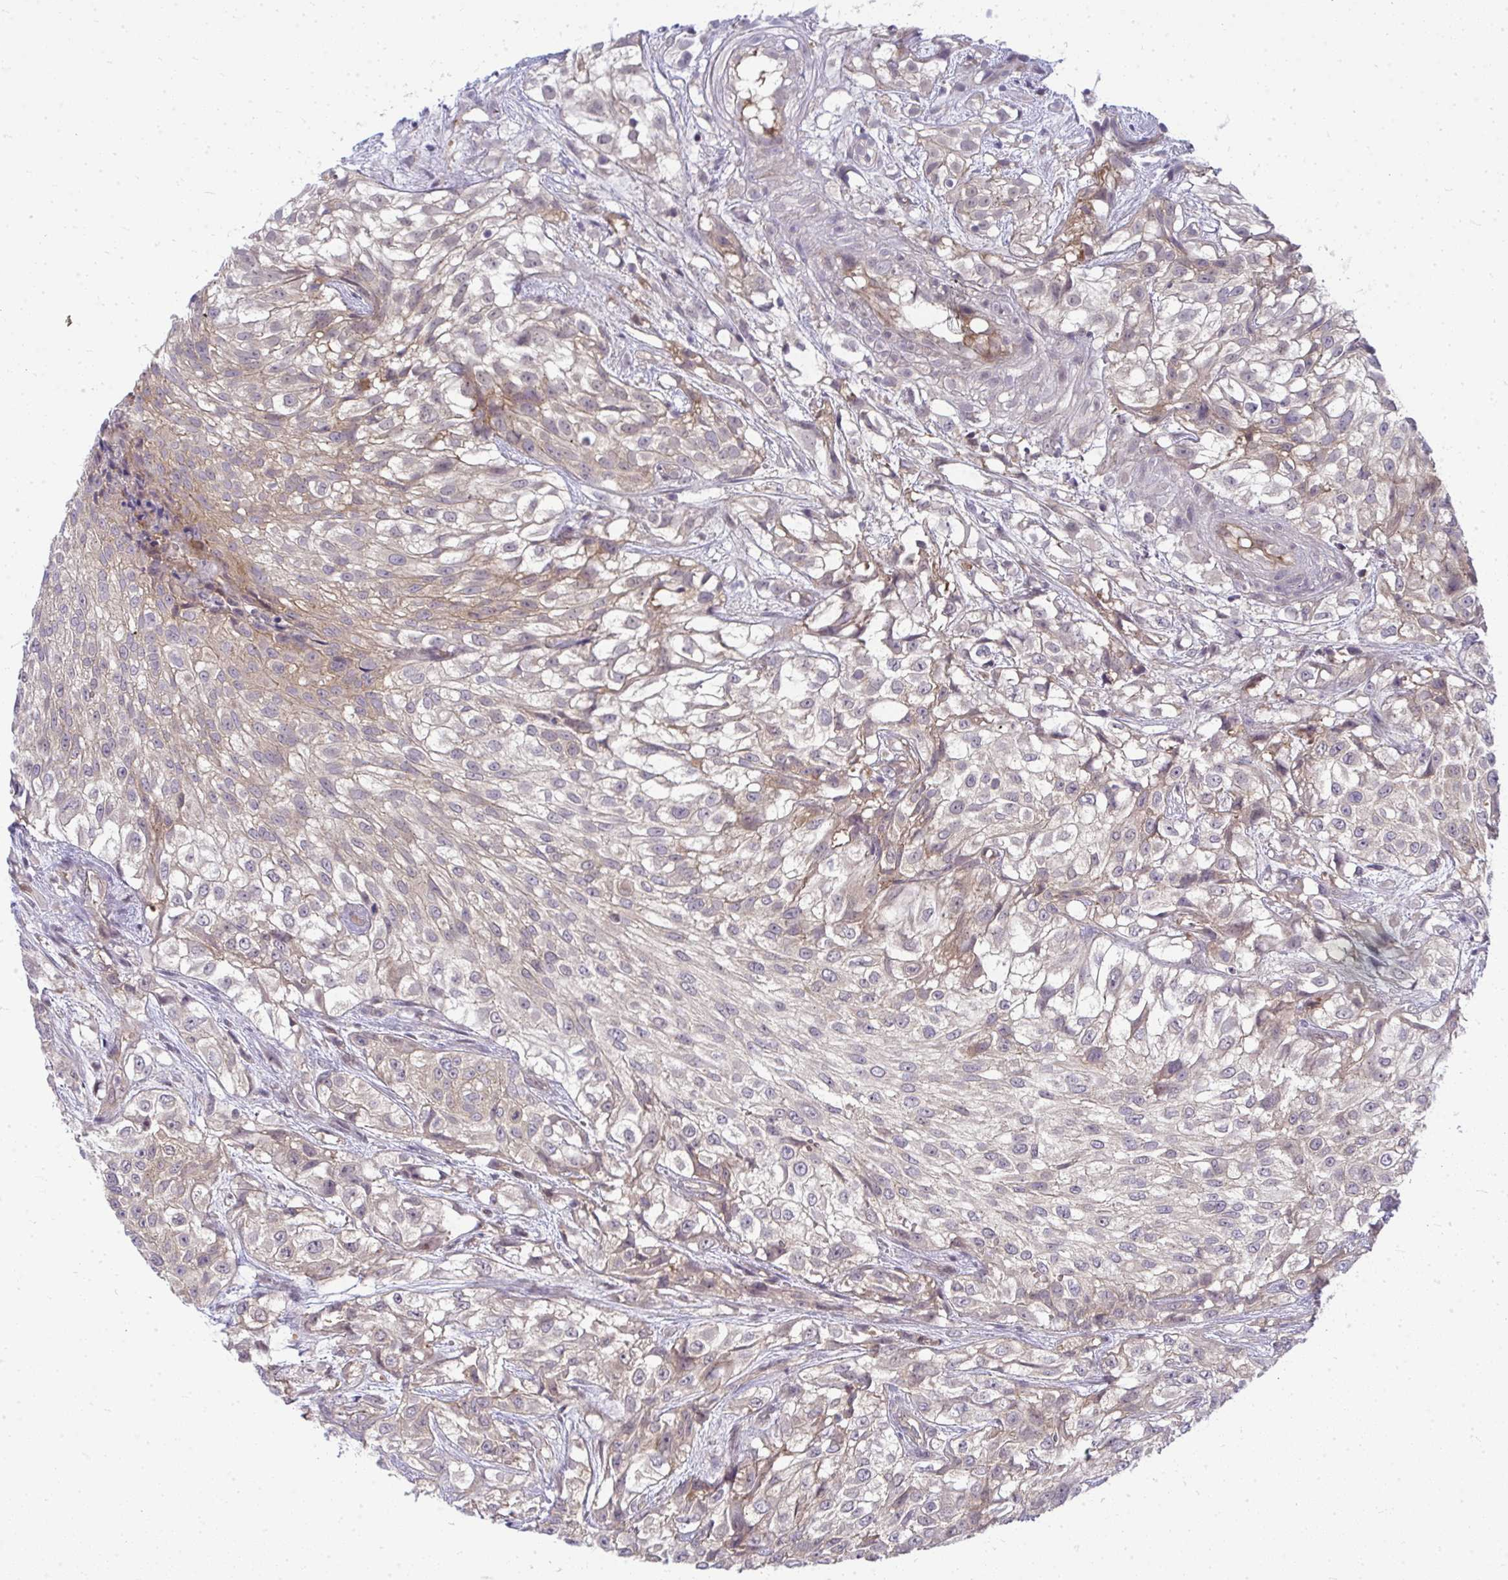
{"staining": {"intensity": "weak", "quantity": "<25%", "location": "cytoplasmic/membranous"}, "tissue": "urothelial cancer", "cell_type": "Tumor cells", "image_type": "cancer", "snomed": [{"axis": "morphology", "description": "Urothelial carcinoma, High grade"}, {"axis": "topography", "description": "Urinary bladder"}], "caption": "Urothelial cancer stained for a protein using IHC displays no positivity tumor cells.", "gene": "HDHD2", "patient": {"sex": "male", "age": 56}}